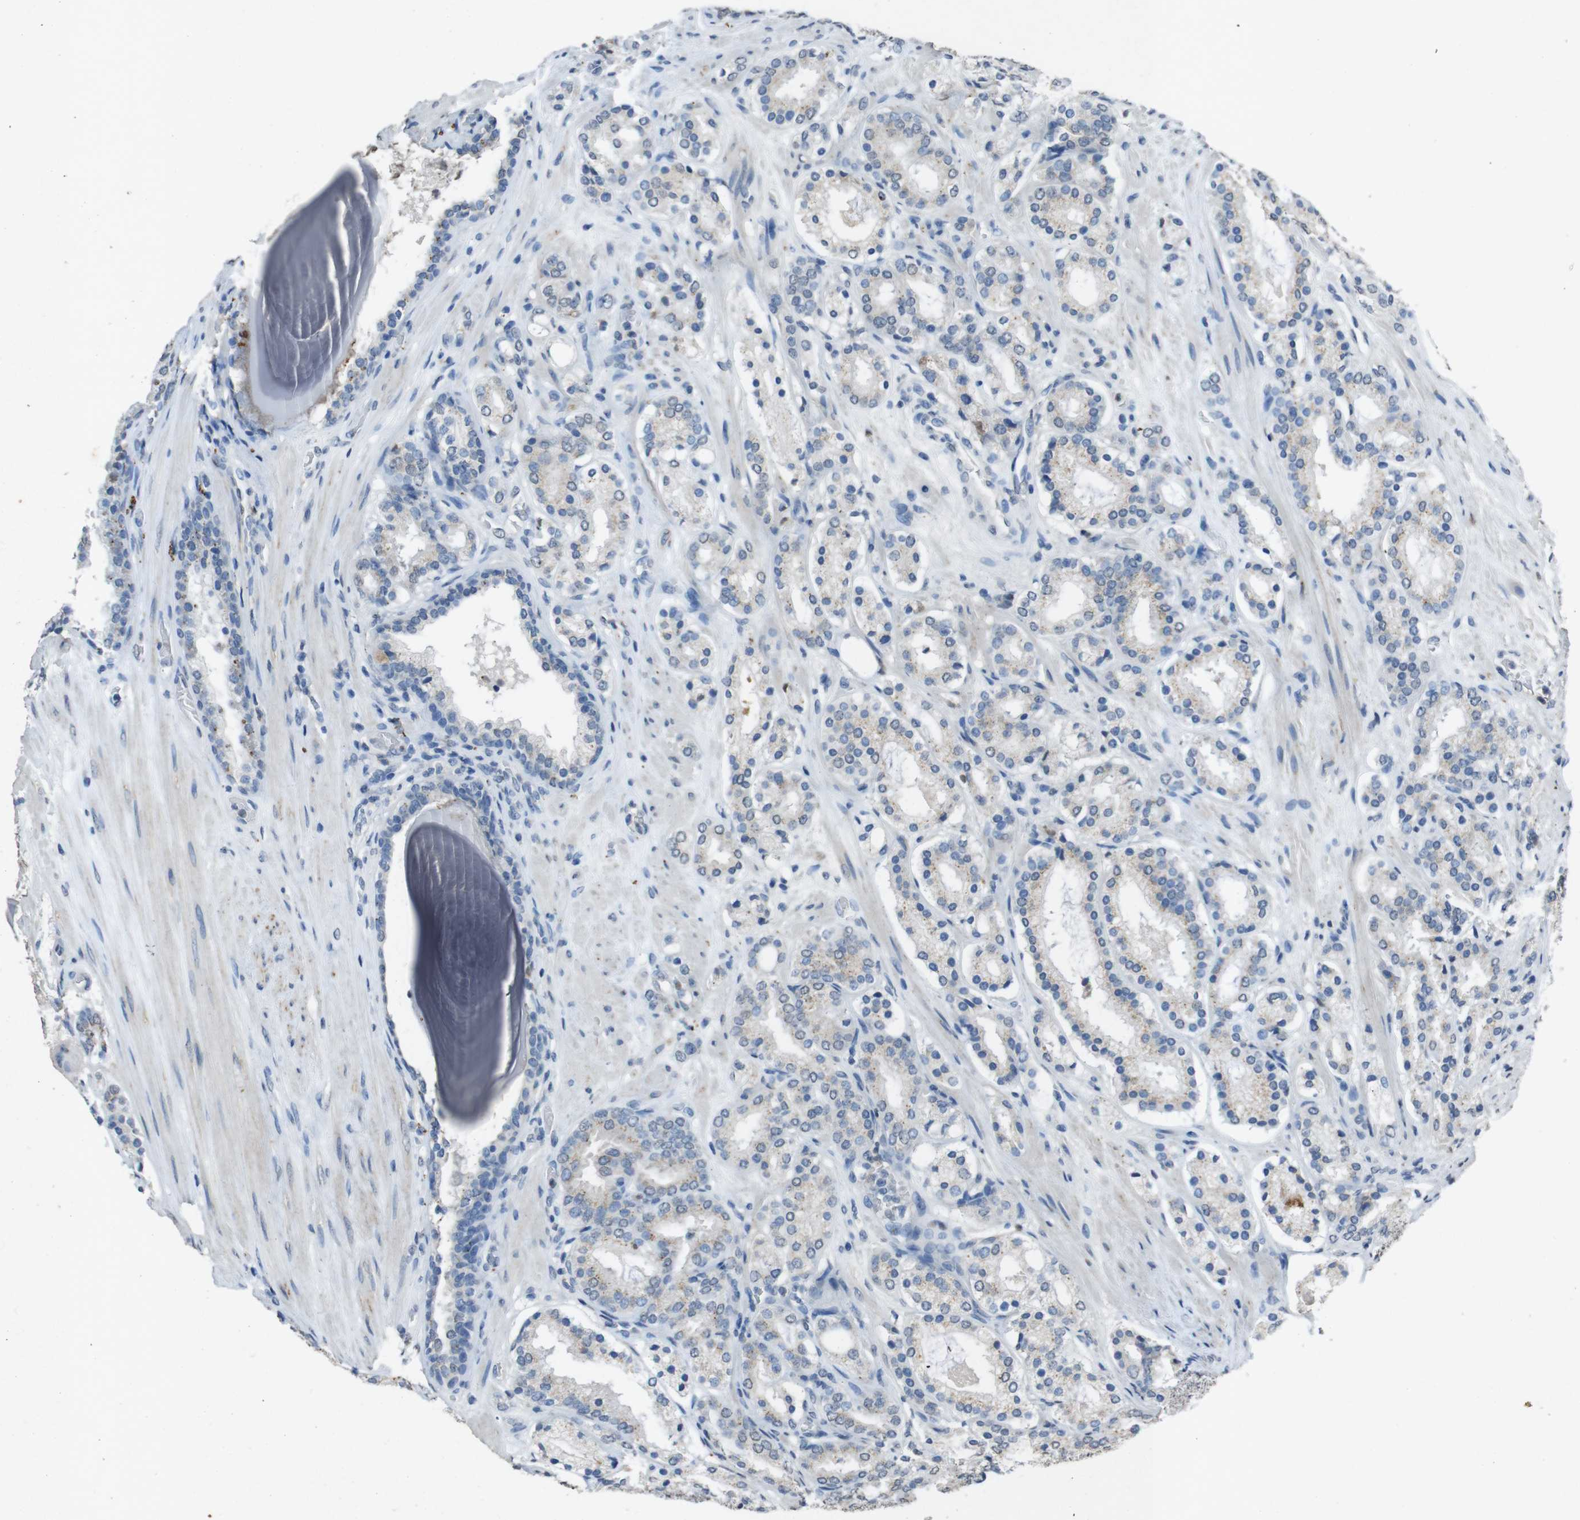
{"staining": {"intensity": "negative", "quantity": "none", "location": "none"}, "tissue": "prostate cancer", "cell_type": "Tumor cells", "image_type": "cancer", "snomed": [{"axis": "morphology", "description": "Adenocarcinoma, Low grade"}, {"axis": "topography", "description": "Prostate"}], "caption": "Immunohistochemical staining of human prostate cancer reveals no significant expression in tumor cells.", "gene": "STBD1", "patient": {"sex": "male", "age": 69}}